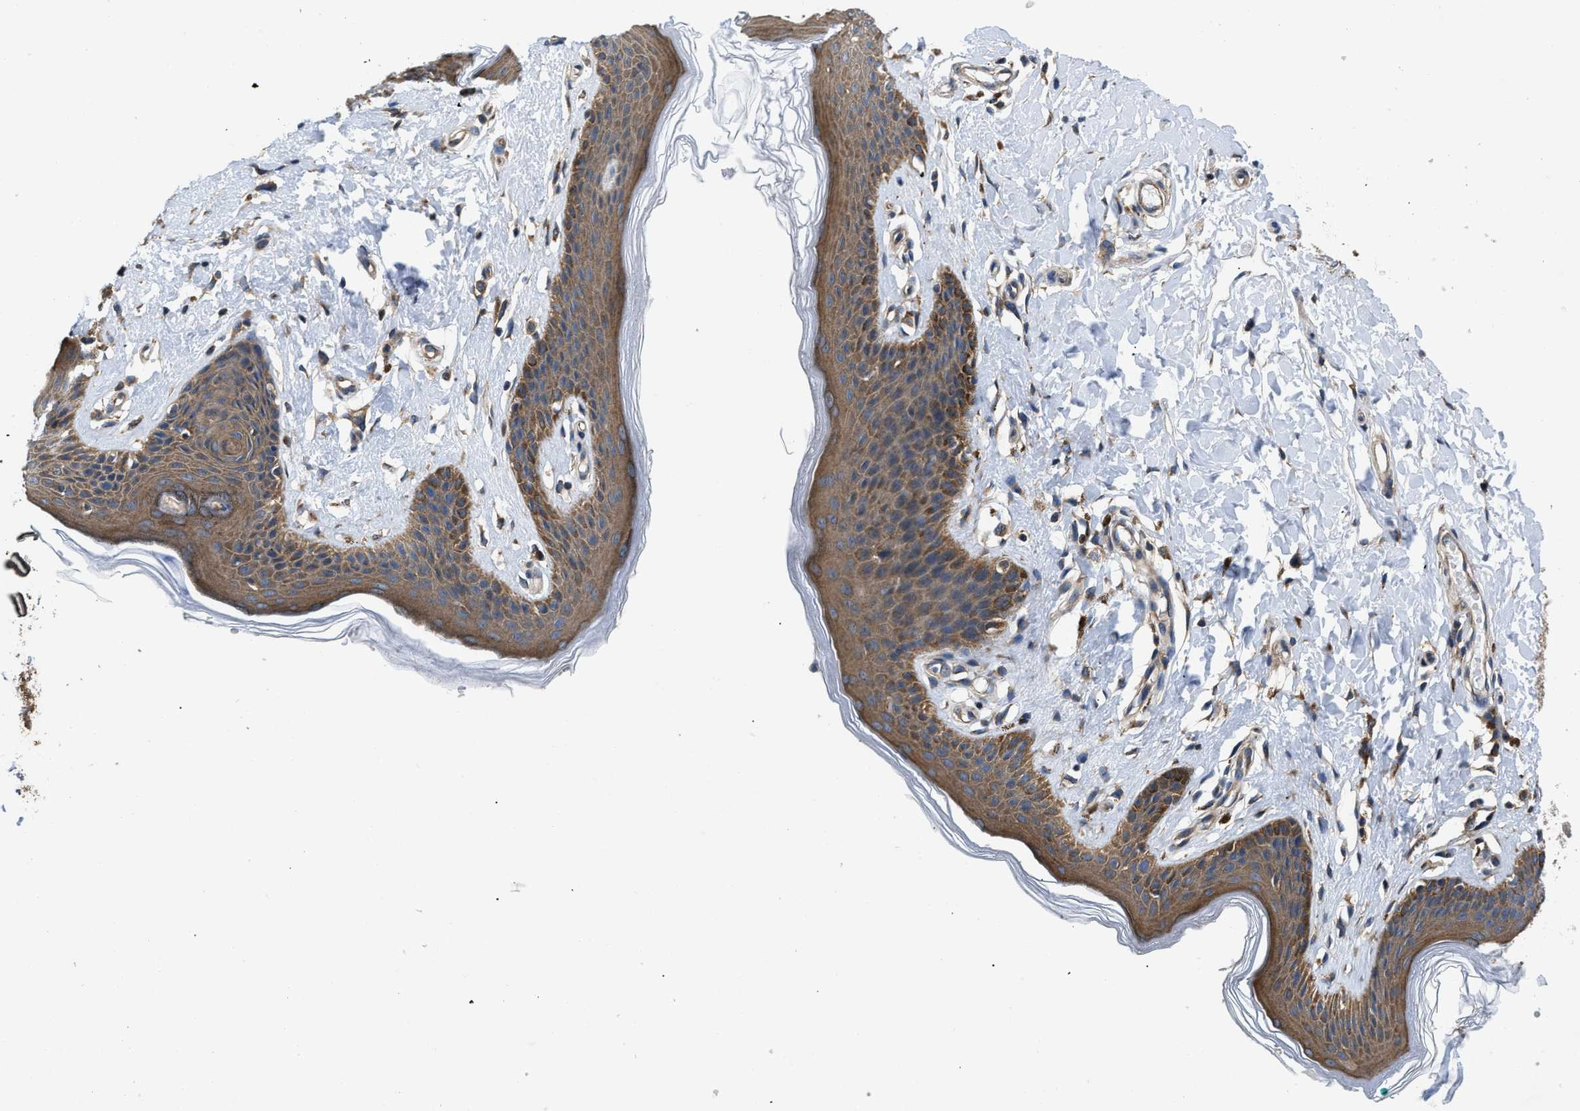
{"staining": {"intensity": "moderate", "quantity": ">75%", "location": "cytoplasmic/membranous"}, "tissue": "skin", "cell_type": "Epidermal cells", "image_type": "normal", "snomed": [{"axis": "morphology", "description": "Normal tissue, NOS"}, {"axis": "topography", "description": "Vulva"}], "caption": "Immunohistochemical staining of normal human skin shows moderate cytoplasmic/membranous protein positivity in approximately >75% of epidermal cells. The staining was performed using DAB to visualize the protein expression in brown, while the nuclei were stained in blue with hematoxylin (Magnification: 20x).", "gene": "CEP128", "patient": {"sex": "female", "age": 66}}